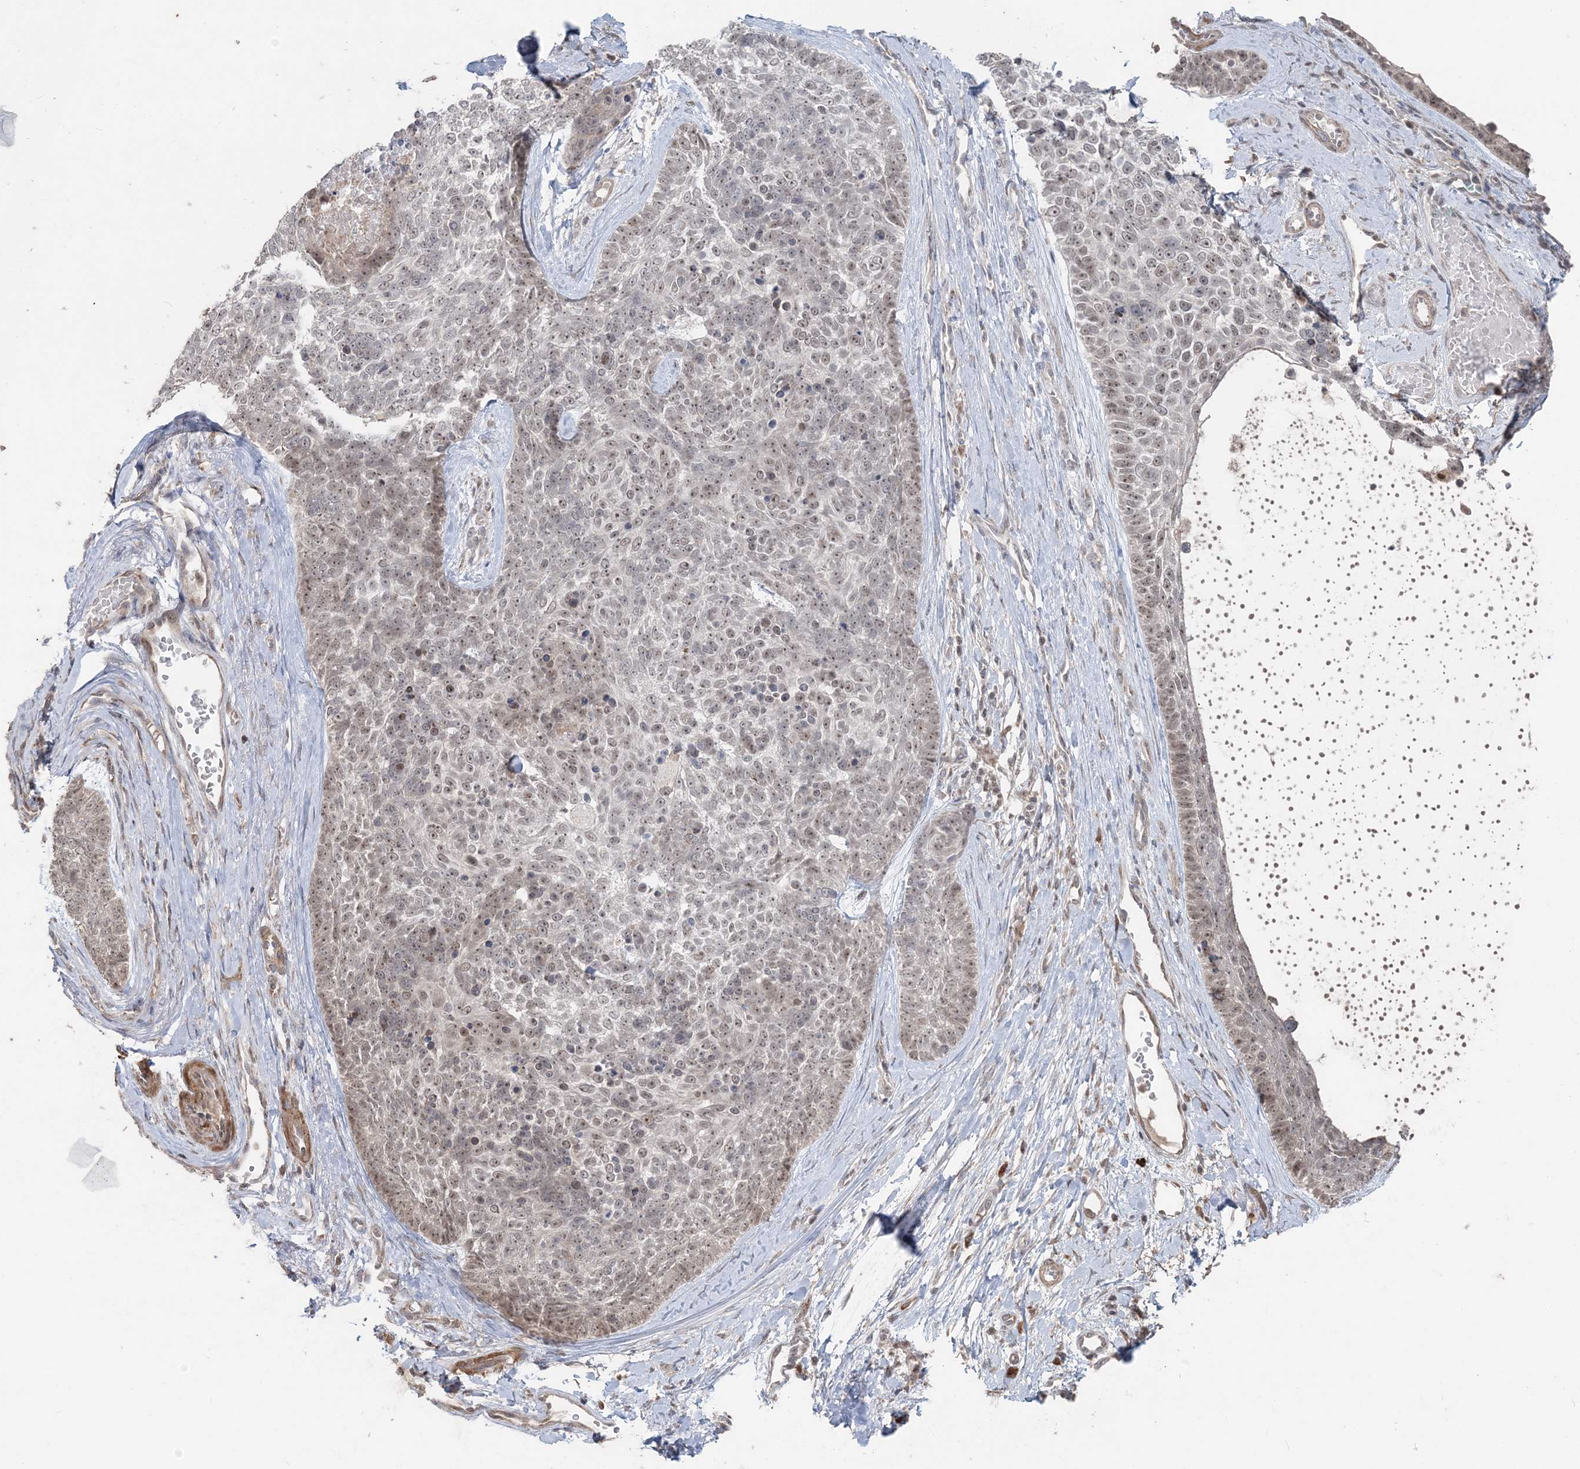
{"staining": {"intensity": "weak", "quantity": "<25%", "location": "nuclear"}, "tissue": "skin cancer", "cell_type": "Tumor cells", "image_type": "cancer", "snomed": [{"axis": "morphology", "description": "Basal cell carcinoma"}, {"axis": "topography", "description": "Skin"}], "caption": "Immunohistochemical staining of basal cell carcinoma (skin) demonstrates no significant positivity in tumor cells. (DAB immunohistochemistry (IHC) with hematoxylin counter stain).", "gene": "SLU7", "patient": {"sex": "female", "age": 81}}